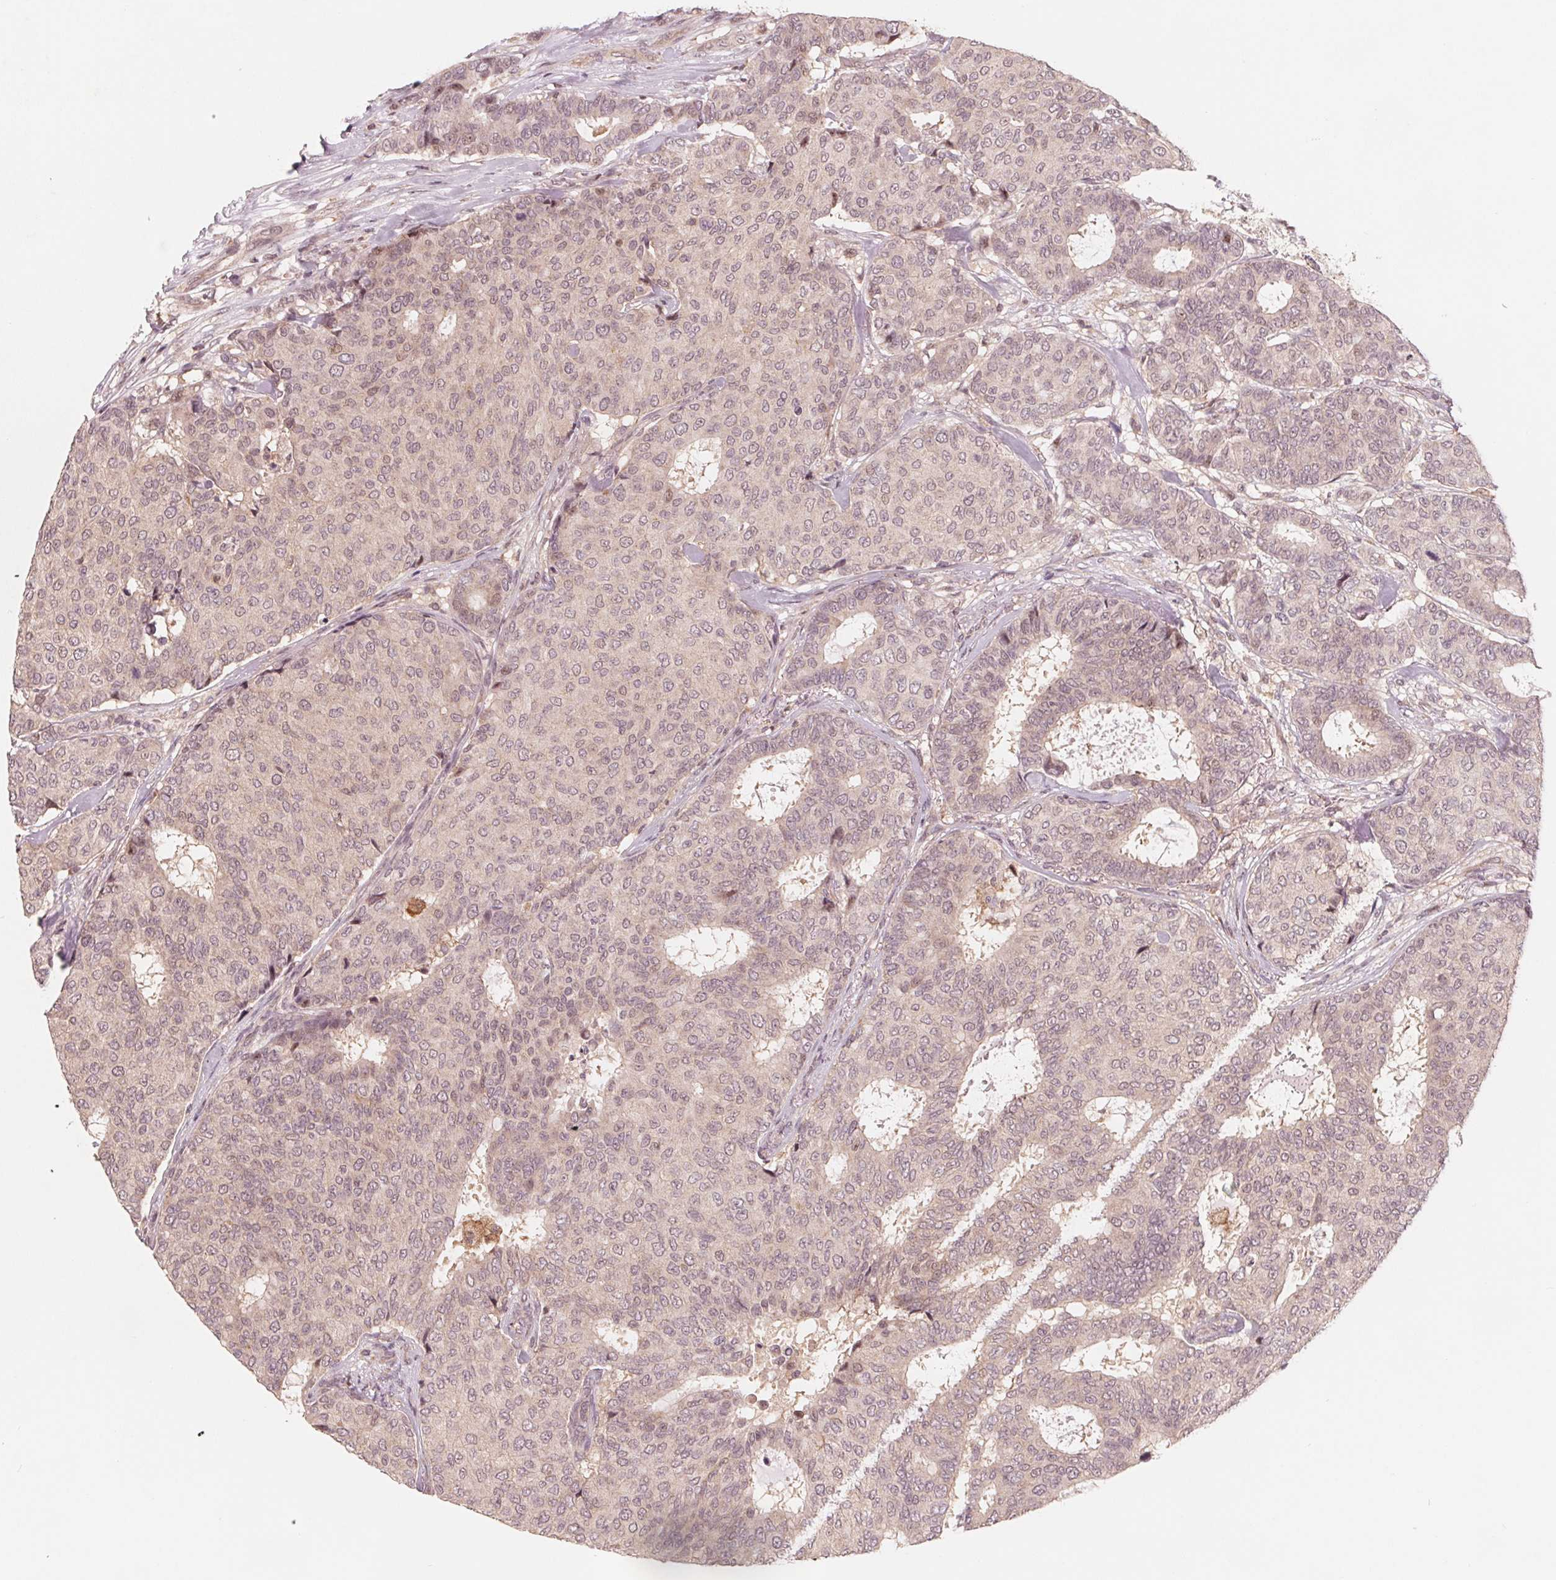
{"staining": {"intensity": "weak", "quantity": "<25%", "location": "cytoplasmic/membranous"}, "tissue": "breast cancer", "cell_type": "Tumor cells", "image_type": "cancer", "snomed": [{"axis": "morphology", "description": "Duct carcinoma"}, {"axis": "topography", "description": "Breast"}], "caption": "IHC micrograph of human breast cancer (infiltrating ductal carcinoma) stained for a protein (brown), which demonstrates no expression in tumor cells.", "gene": "IL9R", "patient": {"sex": "female", "age": 75}}